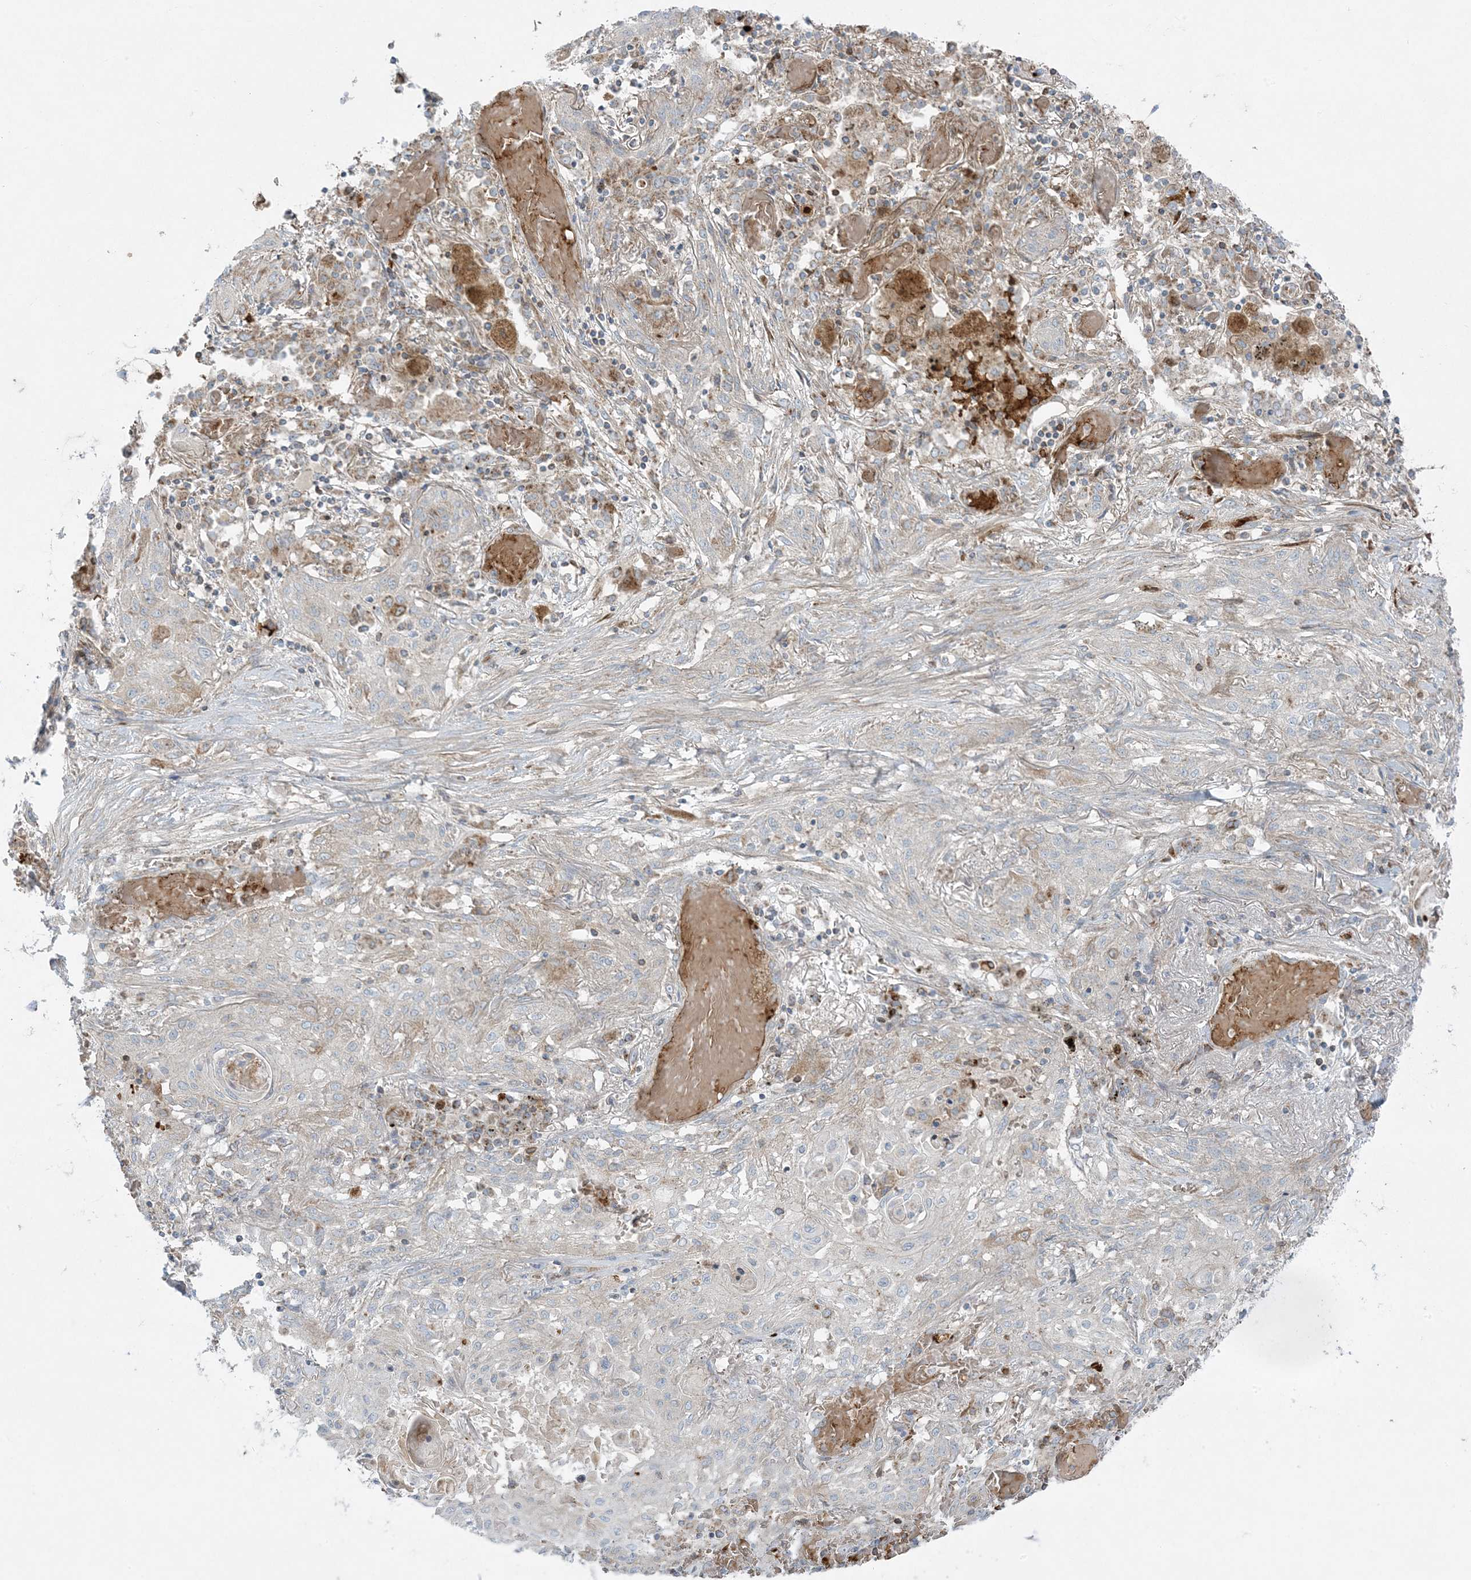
{"staining": {"intensity": "negative", "quantity": "none", "location": "none"}, "tissue": "lung cancer", "cell_type": "Tumor cells", "image_type": "cancer", "snomed": [{"axis": "morphology", "description": "Squamous cell carcinoma, NOS"}, {"axis": "topography", "description": "Lung"}], "caption": "Immunohistochemistry (IHC) of human squamous cell carcinoma (lung) displays no positivity in tumor cells. (DAB immunohistochemistry (IHC) visualized using brightfield microscopy, high magnification).", "gene": "PIK3R4", "patient": {"sex": "female", "age": 47}}